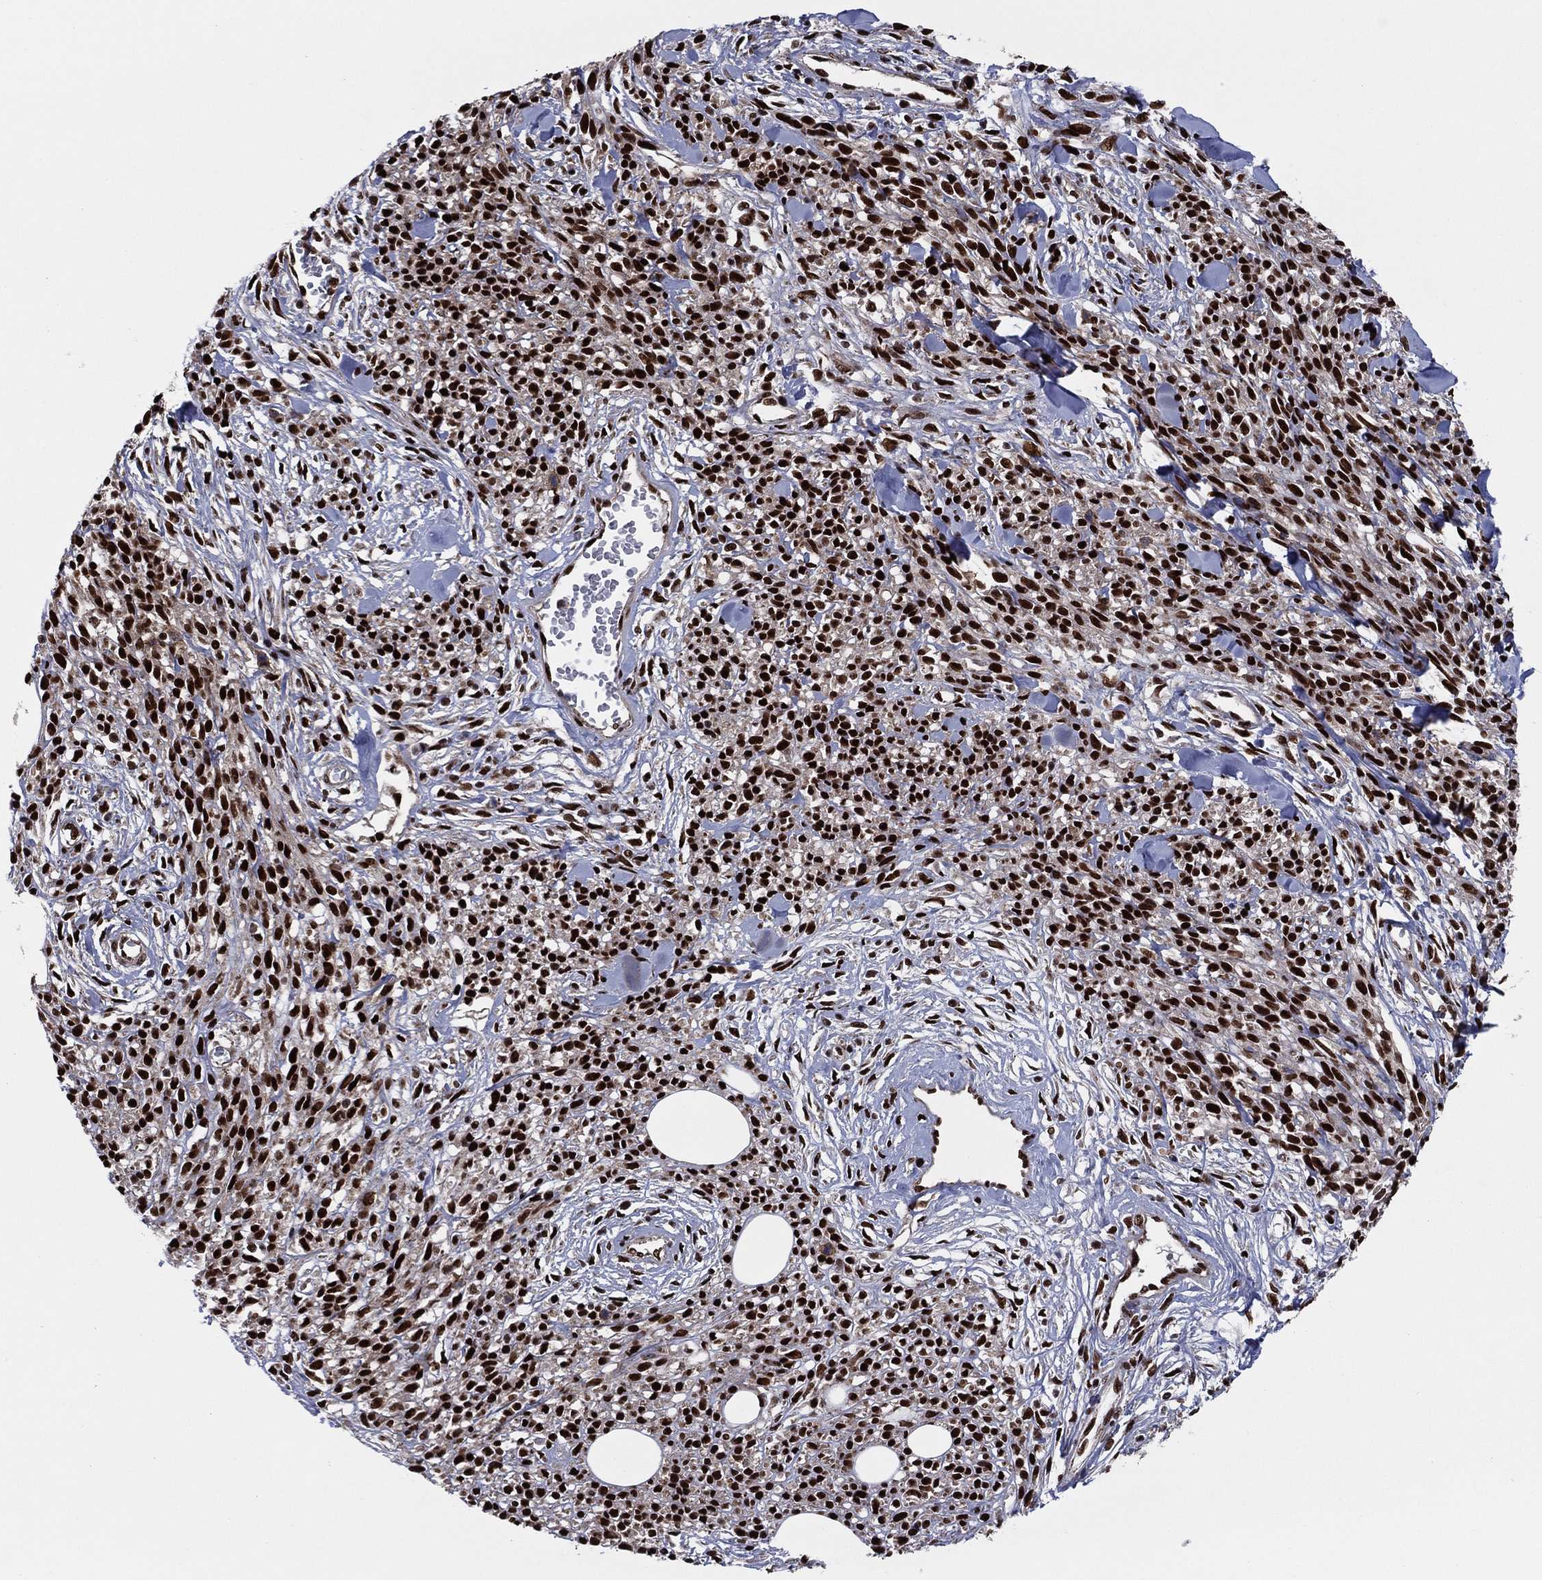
{"staining": {"intensity": "strong", "quantity": ">75%", "location": "nuclear"}, "tissue": "melanoma", "cell_type": "Tumor cells", "image_type": "cancer", "snomed": [{"axis": "morphology", "description": "Malignant melanoma, NOS"}, {"axis": "topography", "description": "Skin"}, {"axis": "topography", "description": "Skin of trunk"}], "caption": "Malignant melanoma stained for a protein (brown) reveals strong nuclear positive positivity in approximately >75% of tumor cells.", "gene": "TP53BP1", "patient": {"sex": "male", "age": 74}}